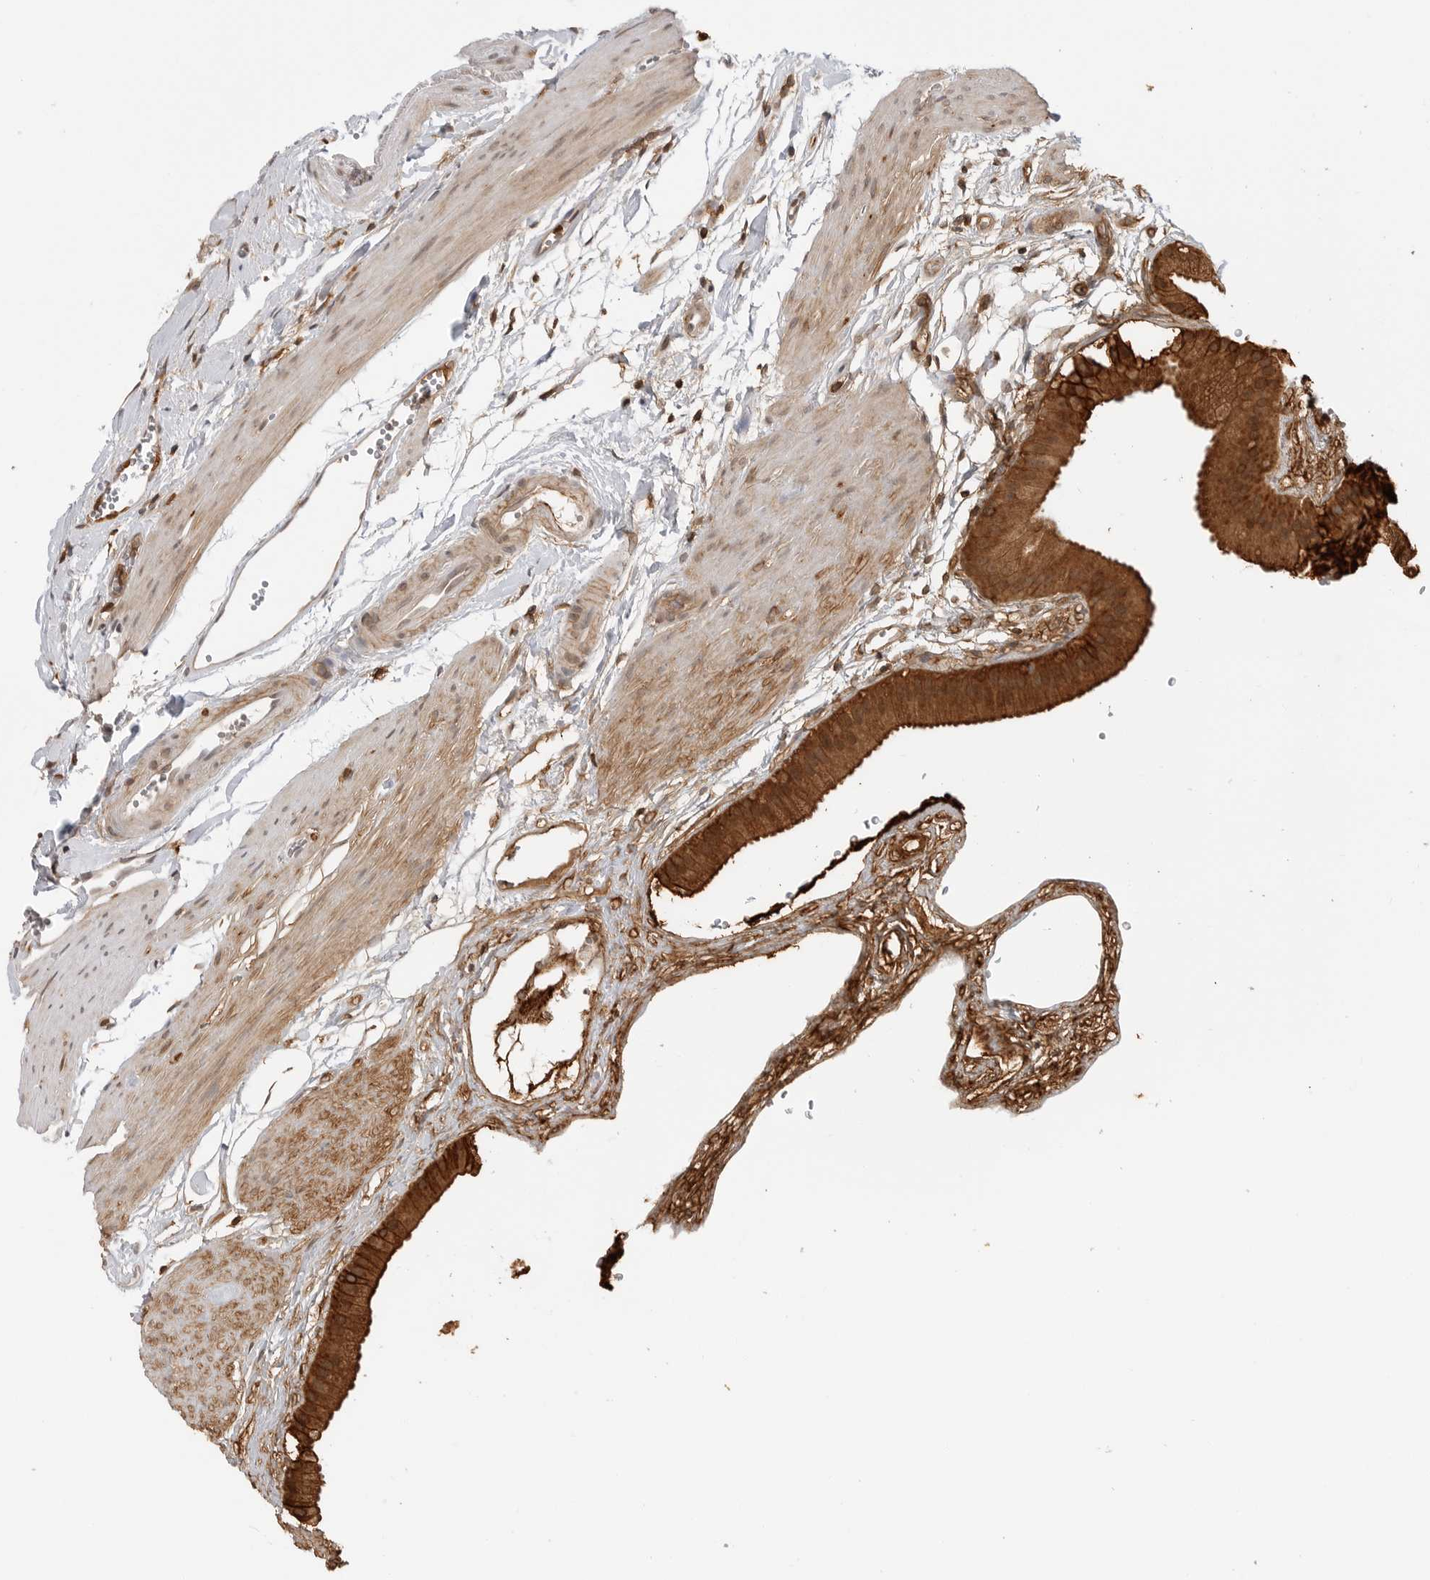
{"staining": {"intensity": "strong", "quantity": ">75%", "location": "cytoplasmic/membranous,nuclear"}, "tissue": "gallbladder", "cell_type": "Glandular cells", "image_type": "normal", "snomed": [{"axis": "morphology", "description": "Normal tissue, NOS"}, {"axis": "topography", "description": "Gallbladder"}], "caption": "A histopathology image of gallbladder stained for a protein reveals strong cytoplasmic/membranous,nuclear brown staining in glandular cells. Immunohistochemistry stains the protein in brown and the nuclei are stained blue.", "gene": "ANXA11", "patient": {"sex": "female", "age": 64}}